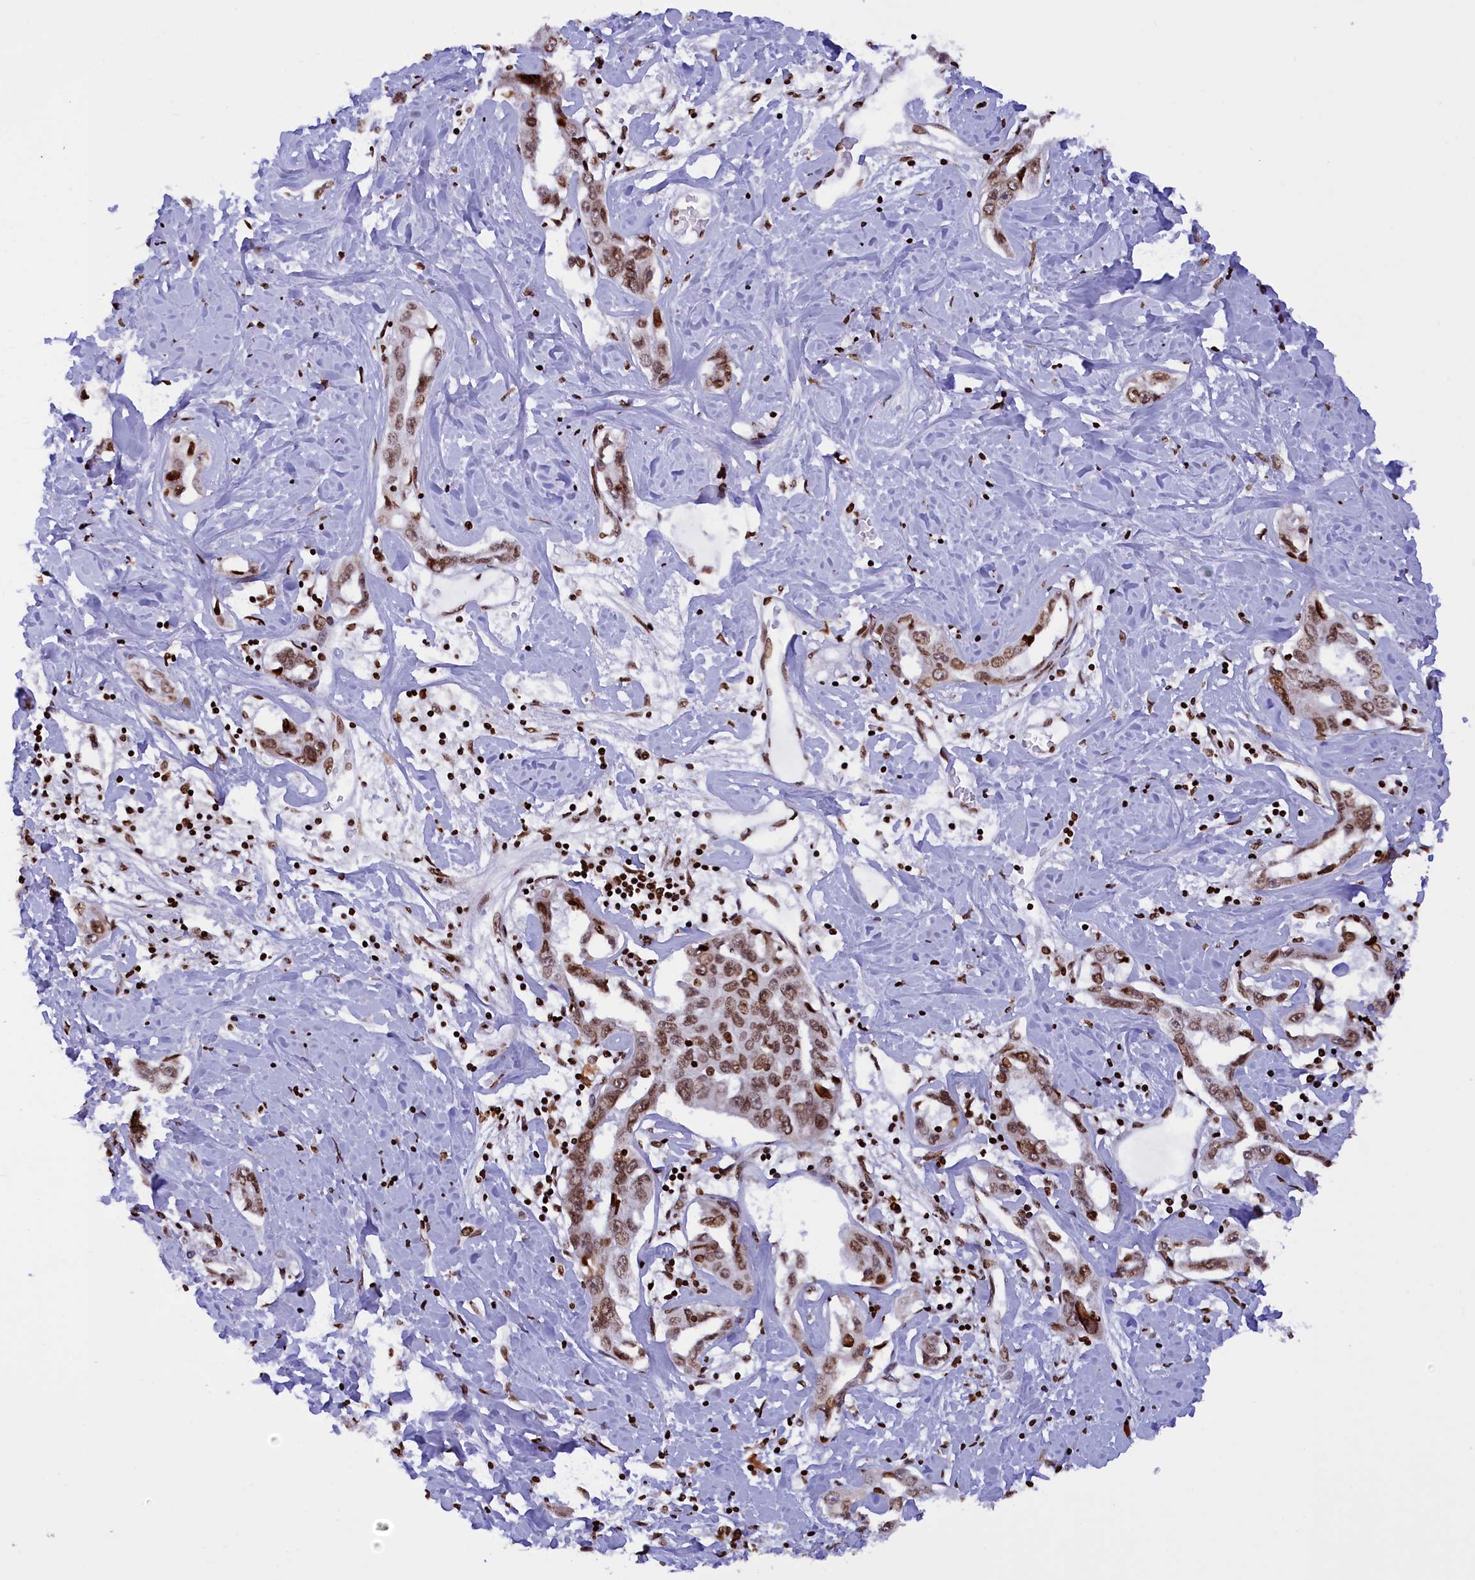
{"staining": {"intensity": "moderate", "quantity": ">75%", "location": "nuclear"}, "tissue": "liver cancer", "cell_type": "Tumor cells", "image_type": "cancer", "snomed": [{"axis": "morphology", "description": "Cholangiocarcinoma"}, {"axis": "topography", "description": "Liver"}], "caption": "Human liver cancer stained with a brown dye exhibits moderate nuclear positive positivity in about >75% of tumor cells.", "gene": "TIMM29", "patient": {"sex": "male", "age": 59}}